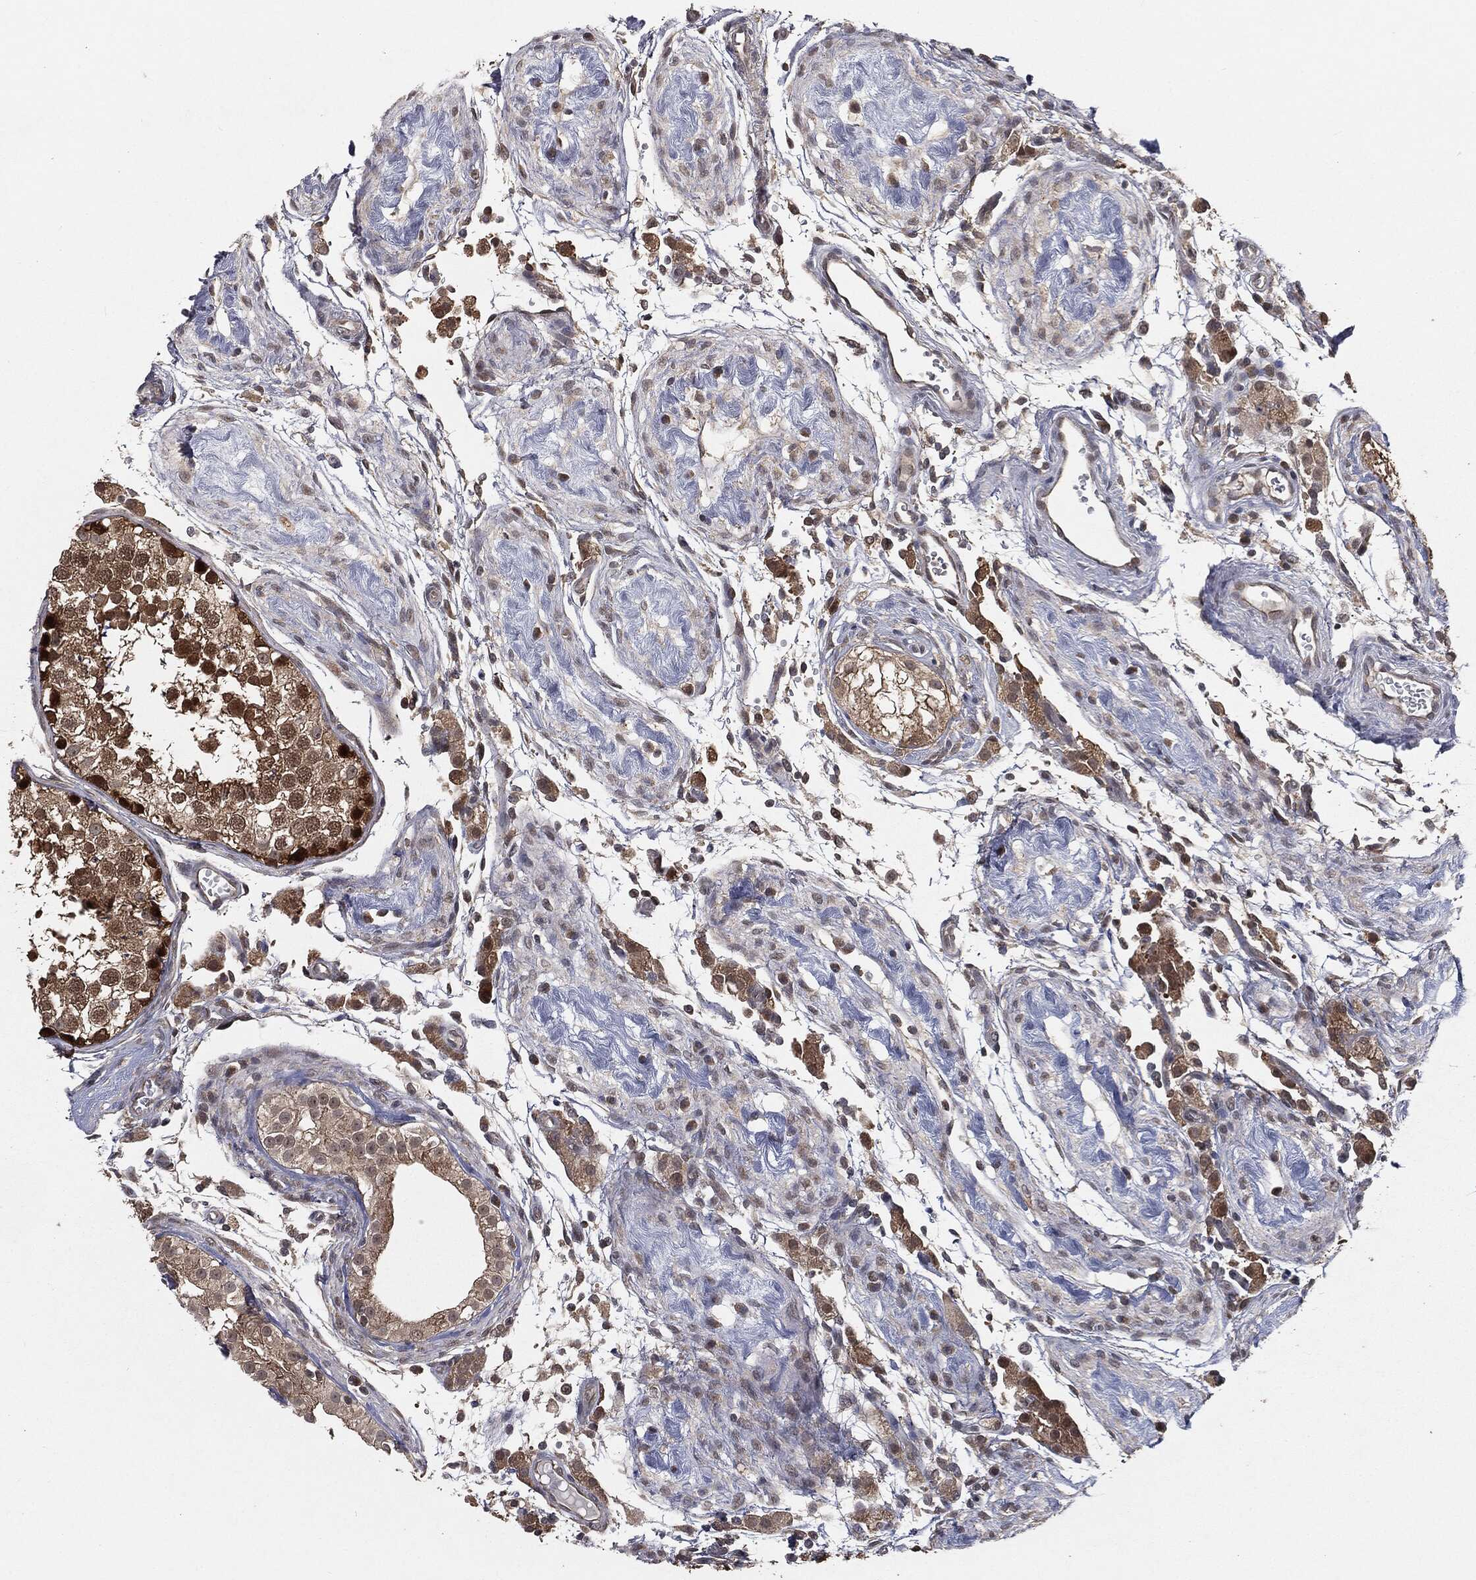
{"staining": {"intensity": "strong", "quantity": ">75%", "location": "cytoplasmic/membranous,nuclear"}, "tissue": "testis", "cell_type": "Cells in seminiferous ducts", "image_type": "normal", "snomed": [{"axis": "morphology", "description": "Normal tissue, NOS"}, {"axis": "topography", "description": "Testis"}], "caption": "Brown immunohistochemical staining in benign human testis exhibits strong cytoplasmic/membranous,nuclear positivity in about >75% of cells in seminiferous ducts. The staining is performed using DAB brown chromogen to label protein expression. The nuclei are counter-stained blue using hematoxylin.", "gene": "FBXO7", "patient": {"sex": "male", "age": 29}}